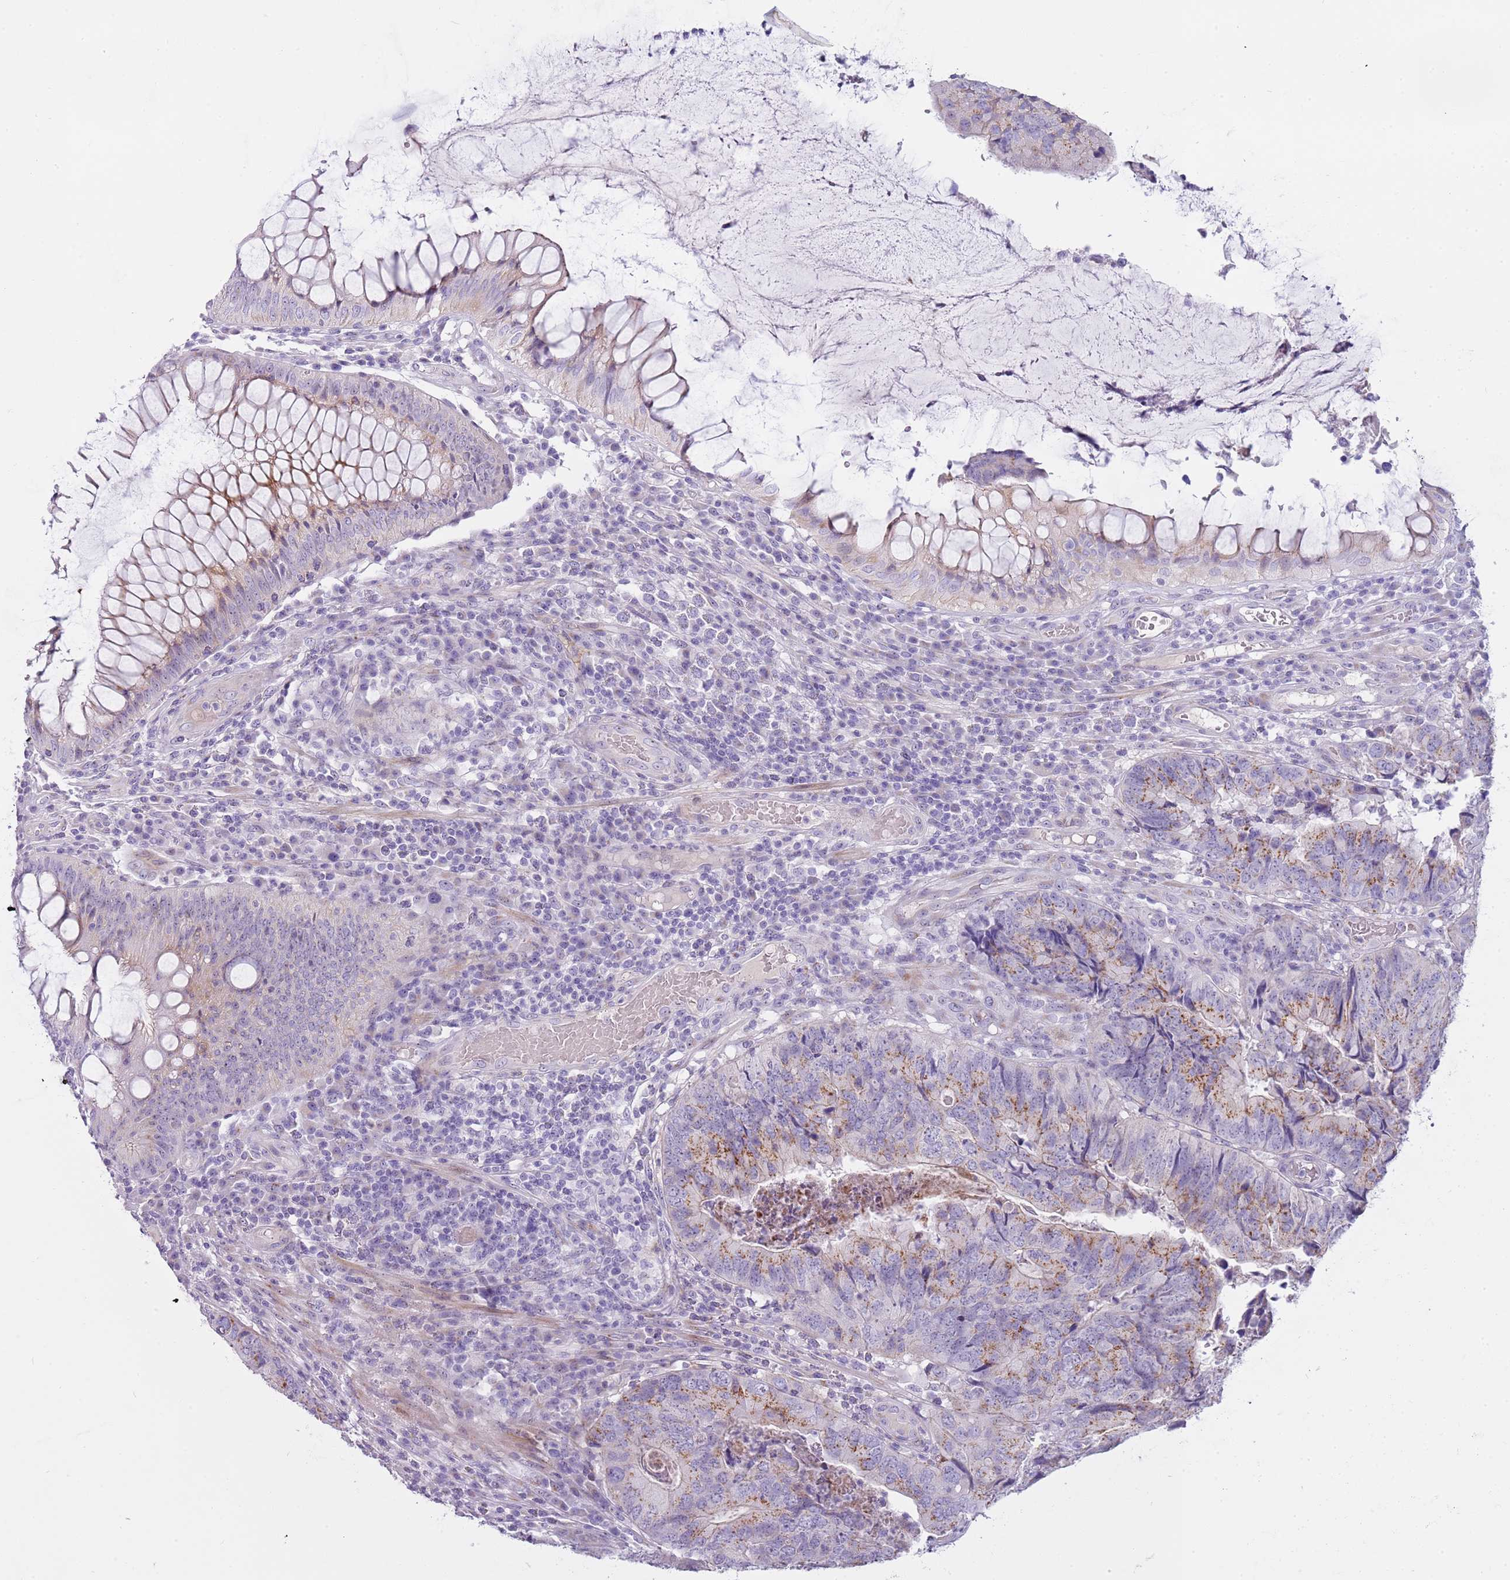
{"staining": {"intensity": "moderate", "quantity": "<25%", "location": "cytoplasmic/membranous"}, "tissue": "colorectal cancer", "cell_type": "Tumor cells", "image_type": "cancer", "snomed": [{"axis": "morphology", "description": "Adenocarcinoma, NOS"}, {"axis": "topography", "description": "Colon"}], "caption": "IHC histopathology image of neoplastic tissue: human colorectal cancer stained using IHC demonstrates low levels of moderate protein expression localized specifically in the cytoplasmic/membranous of tumor cells, appearing as a cytoplasmic/membranous brown color.", "gene": "NBPF6", "patient": {"sex": "female", "age": 67}}